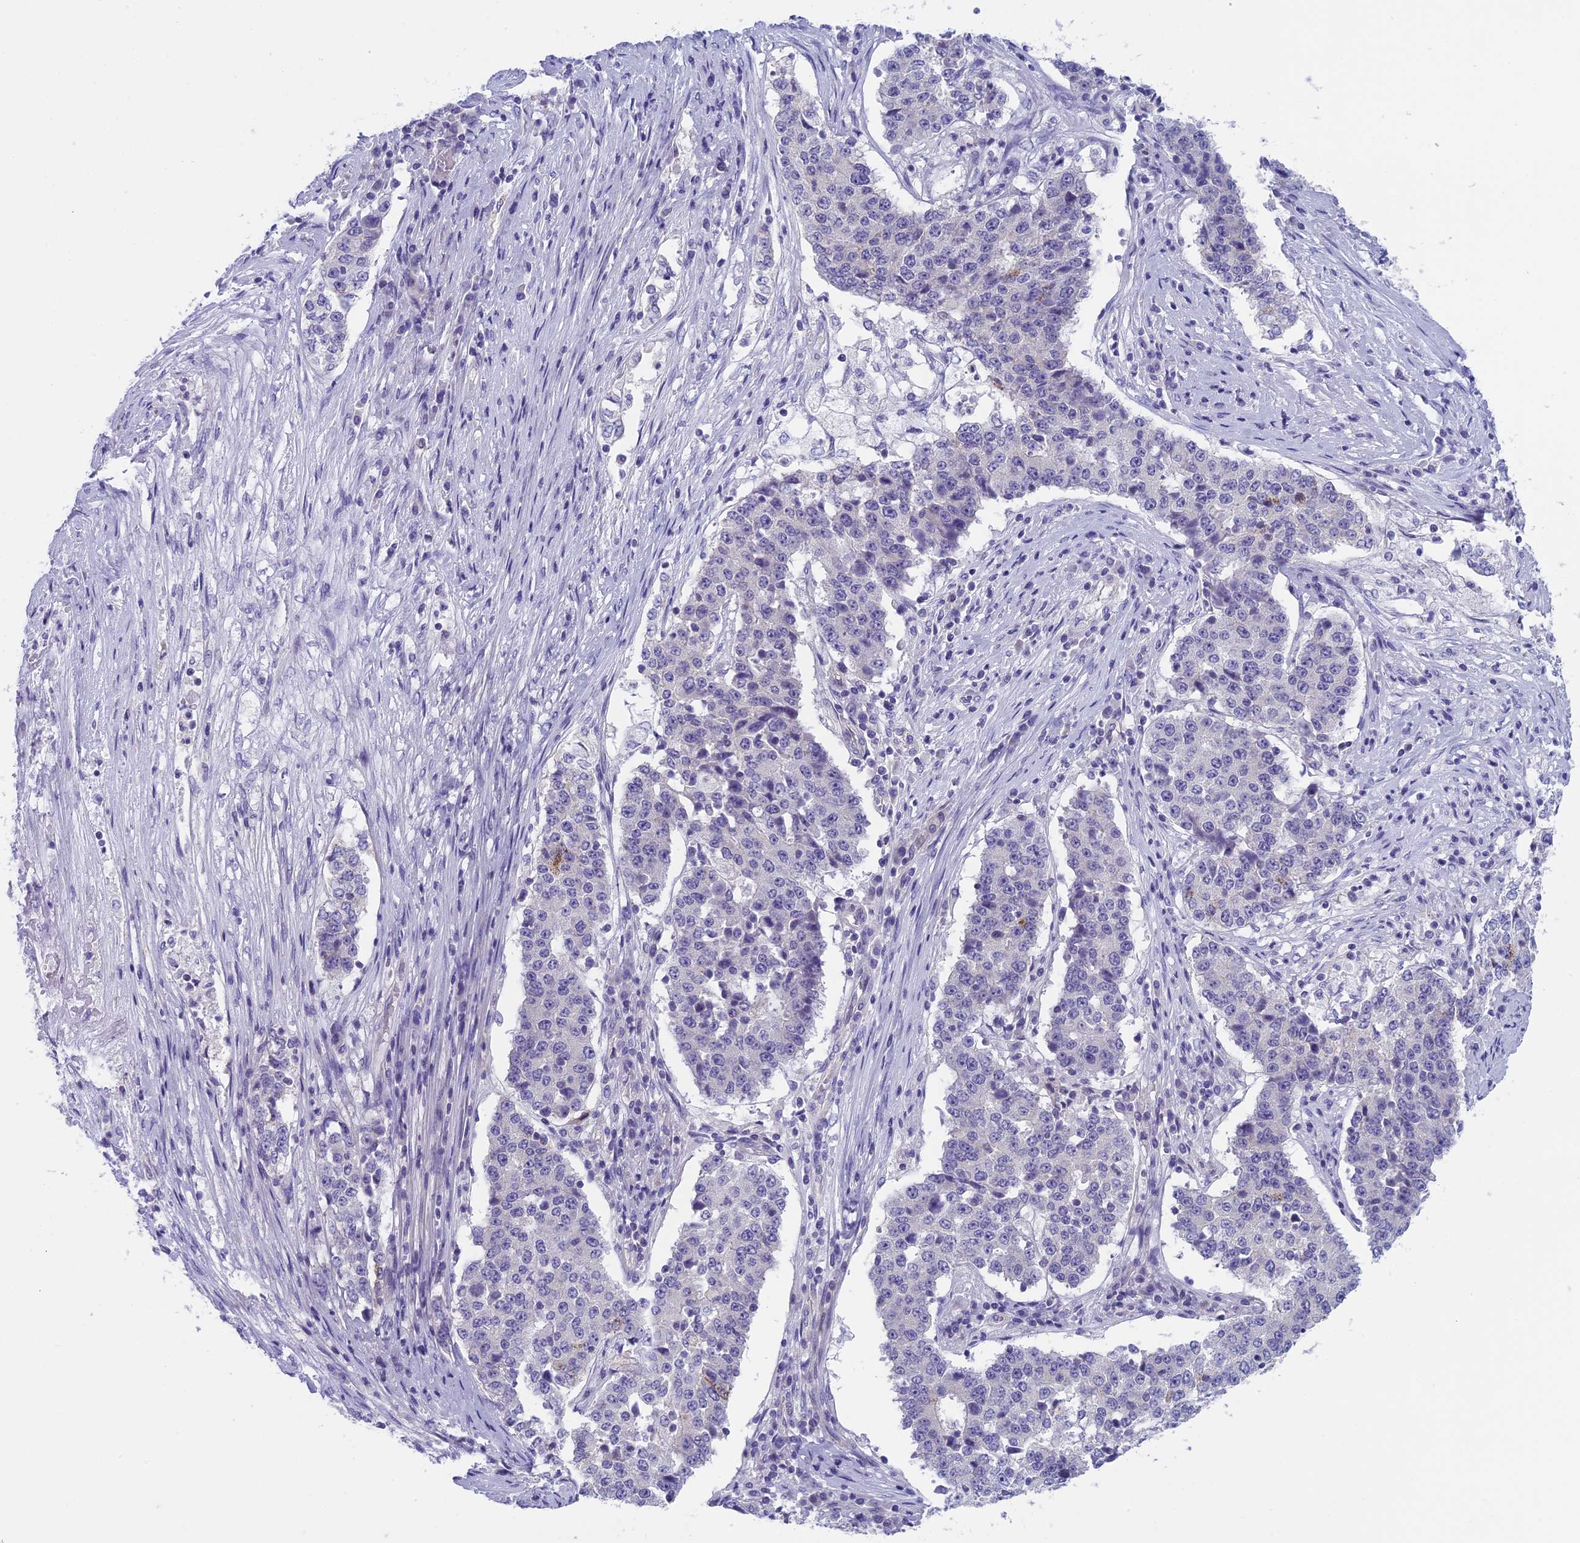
{"staining": {"intensity": "negative", "quantity": "none", "location": "none"}, "tissue": "stomach cancer", "cell_type": "Tumor cells", "image_type": "cancer", "snomed": [{"axis": "morphology", "description": "Adenocarcinoma, NOS"}, {"axis": "topography", "description": "Stomach"}], "caption": "Immunohistochemistry (IHC) histopathology image of neoplastic tissue: human stomach adenocarcinoma stained with DAB (3,3'-diaminobenzidine) exhibits no significant protein positivity in tumor cells.", "gene": "ARHGEF37", "patient": {"sex": "male", "age": 59}}